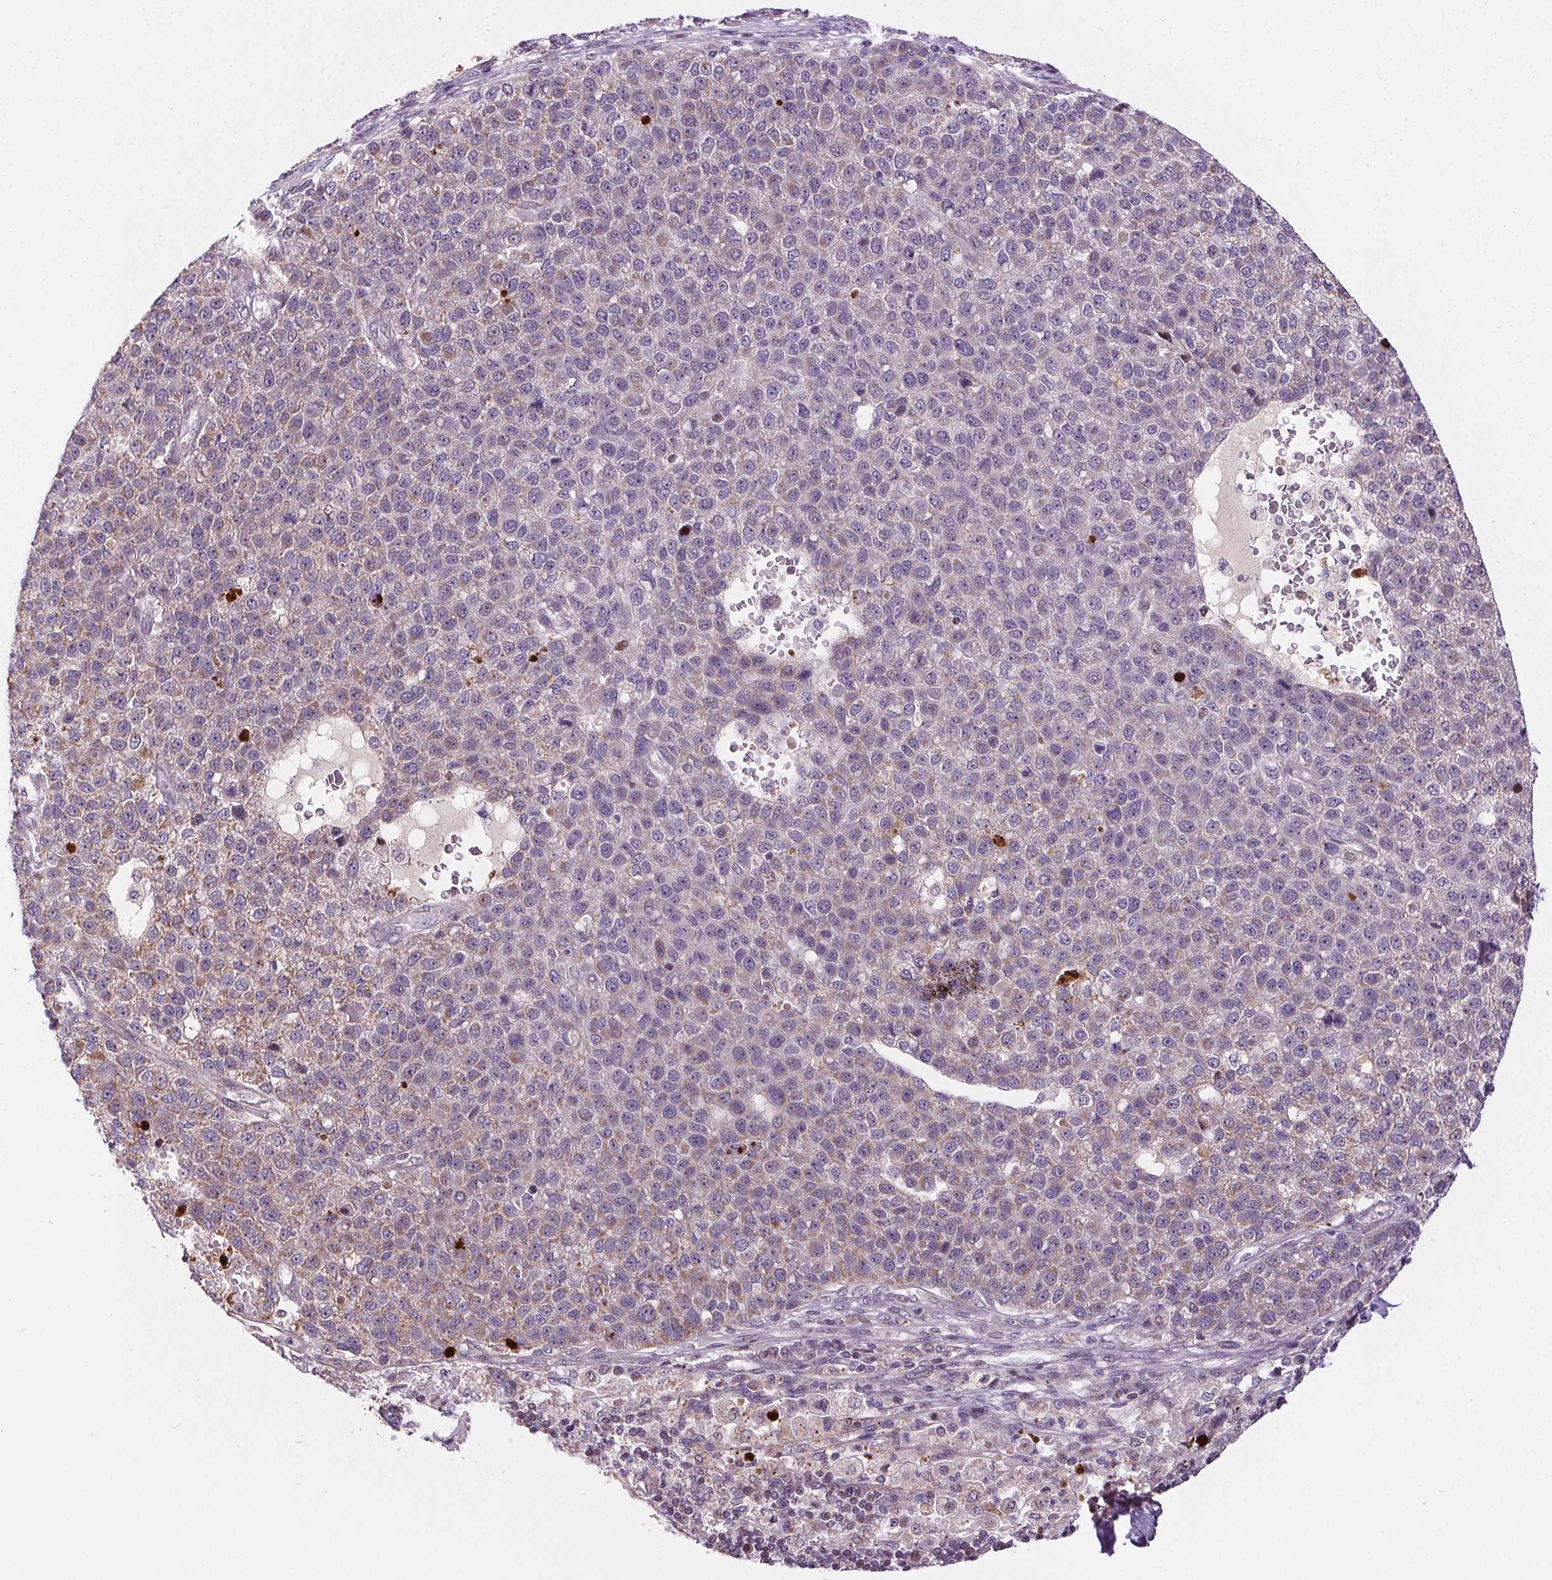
{"staining": {"intensity": "weak", "quantity": "25%-75%", "location": "cytoplasmic/membranous"}, "tissue": "pancreatic cancer", "cell_type": "Tumor cells", "image_type": "cancer", "snomed": [{"axis": "morphology", "description": "Adenocarcinoma, NOS"}, {"axis": "topography", "description": "Pancreas"}], "caption": "Pancreatic adenocarcinoma stained with DAB (3,3'-diaminobenzidine) immunohistochemistry (IHC) demonstrates low levels of weak cytoplasmic/membranous staining in approximately 25%-75% of tumor cells.", "gene": "SUCLA2", "patient": {"sex": "female", "age": 61}}